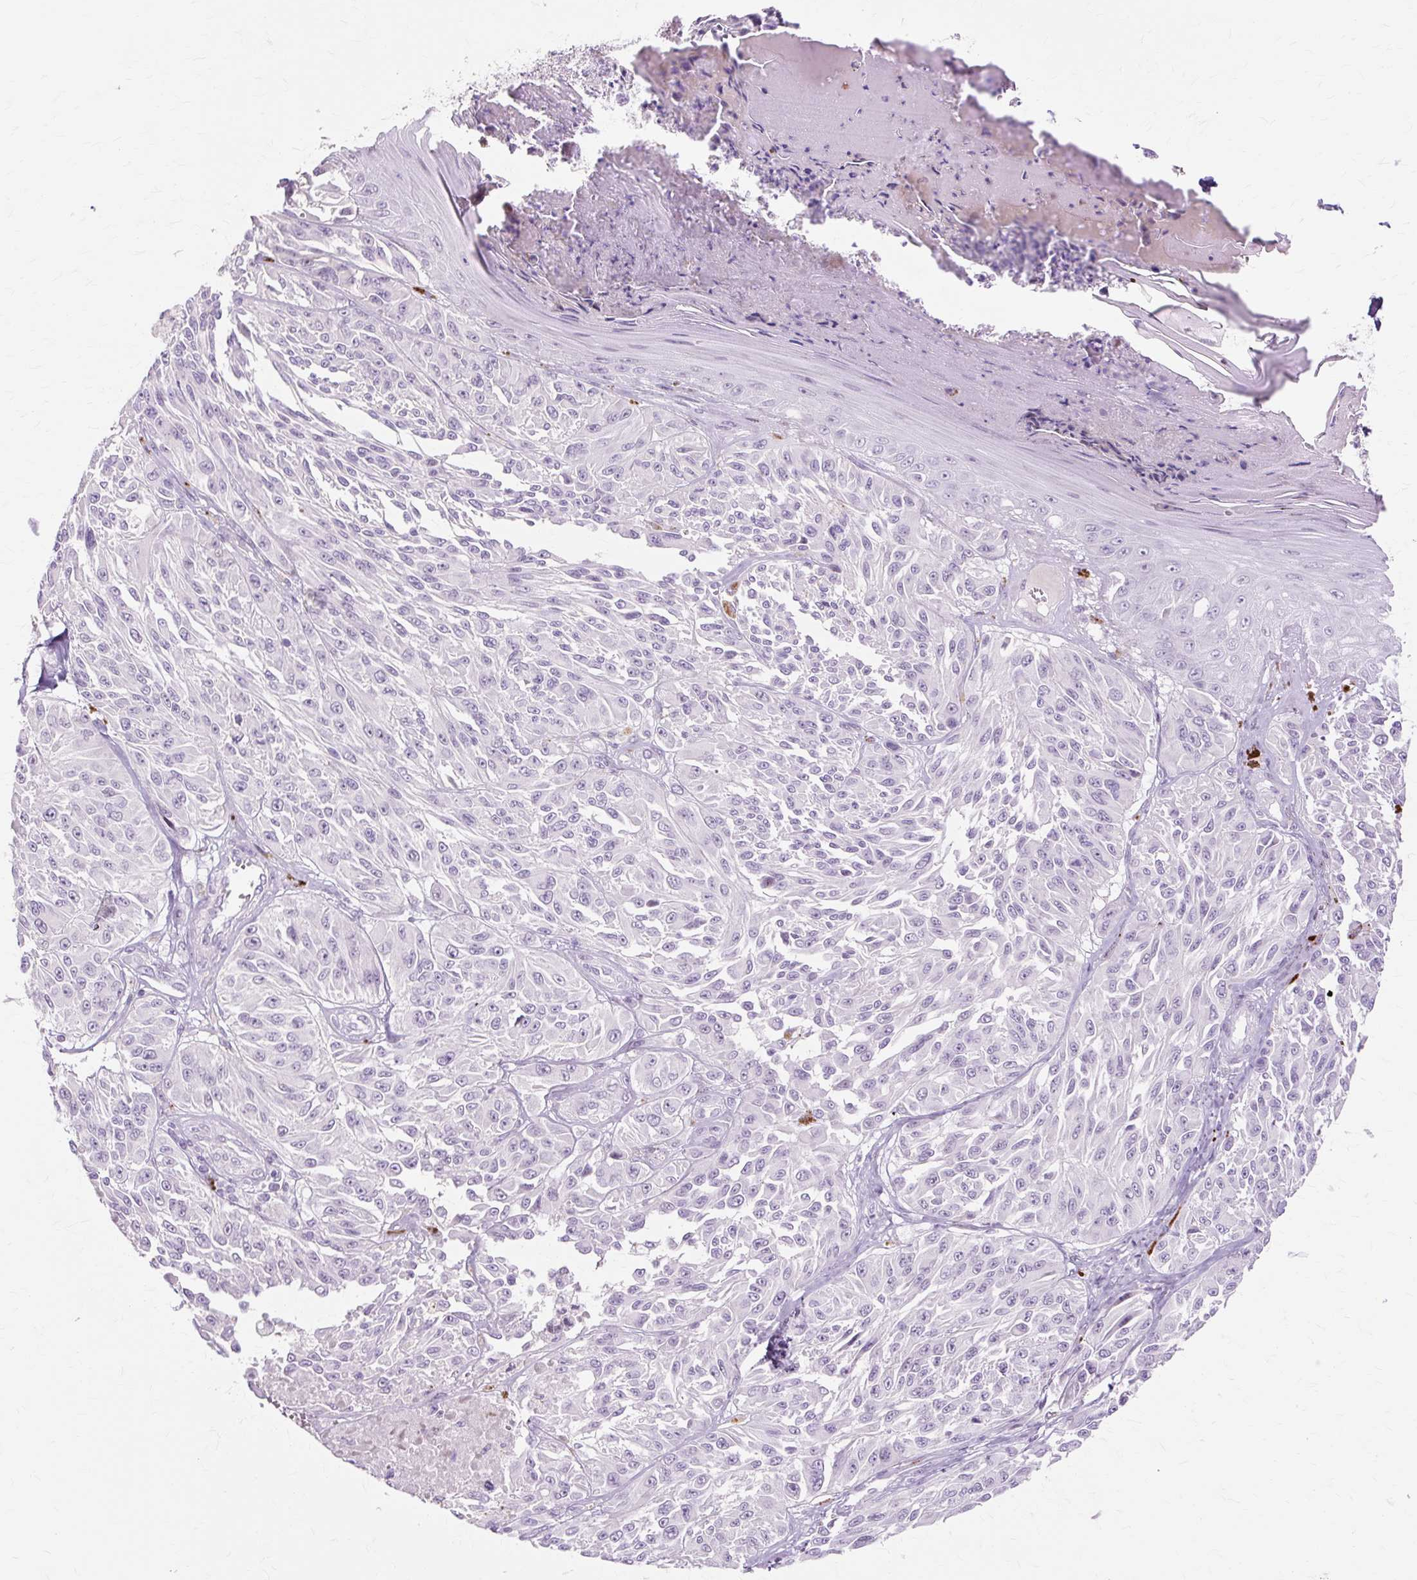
{"staining": {"intensity": "negative", "quantity": "none", "location": "none"}, "tissue": "melanoma", "cell_type": "Tumor cells", "image_type": "cancer", "snomed": [{"axis": "morphology", "description": "Malignant melanoma, NOS"}, {"axis": "topography", "description": "Skin"}], "caption": "DAB (3,3'-diaminobenzidine) immunohistochemical staining of human melanoma demonstrates no significant positivity in tumor cells.", "gene": "IRX2", "patient": {"sex": "male", "age": 94}}